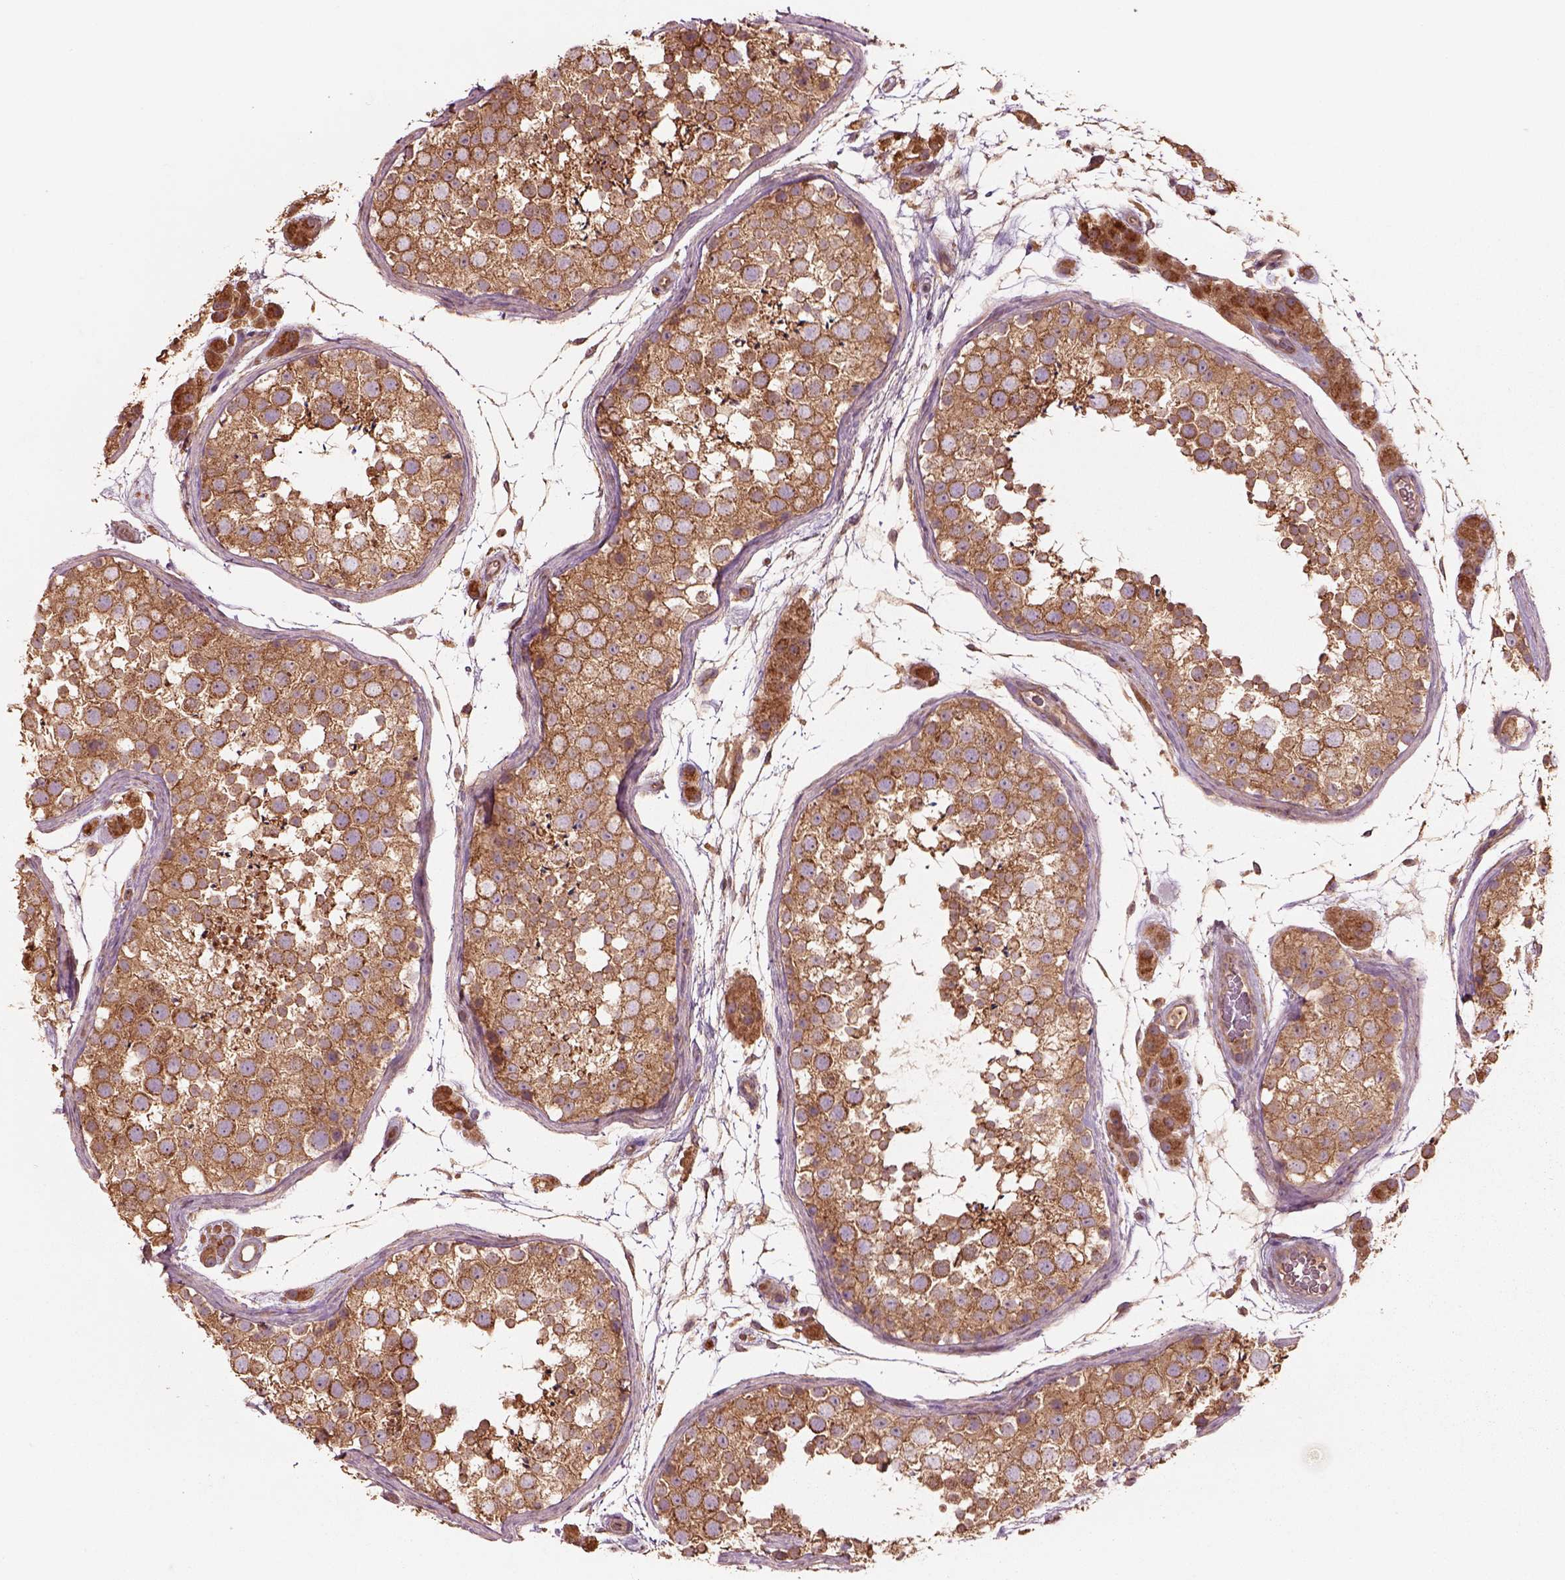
{"staining": {"intensity": "strong", "quantity": ">75%", "location": "cytoplasmic/membranous"}, "tissue": "testis", "cell_type": "Cells in seminiferous ducts", "image_type": "normal", "snomed": [{"axis": "morphology", "description": "Normal tissue, NOS"}, {"axis": "topography", "description": "Testis"}], "caption": "Cells in seminiferous ducts demonstrate strong cytoplasmic/membranous expression in about >75% of cells in unremarkable testis.", "gene": "TRADD", "patient": {"sex": "male", "age": 41}}